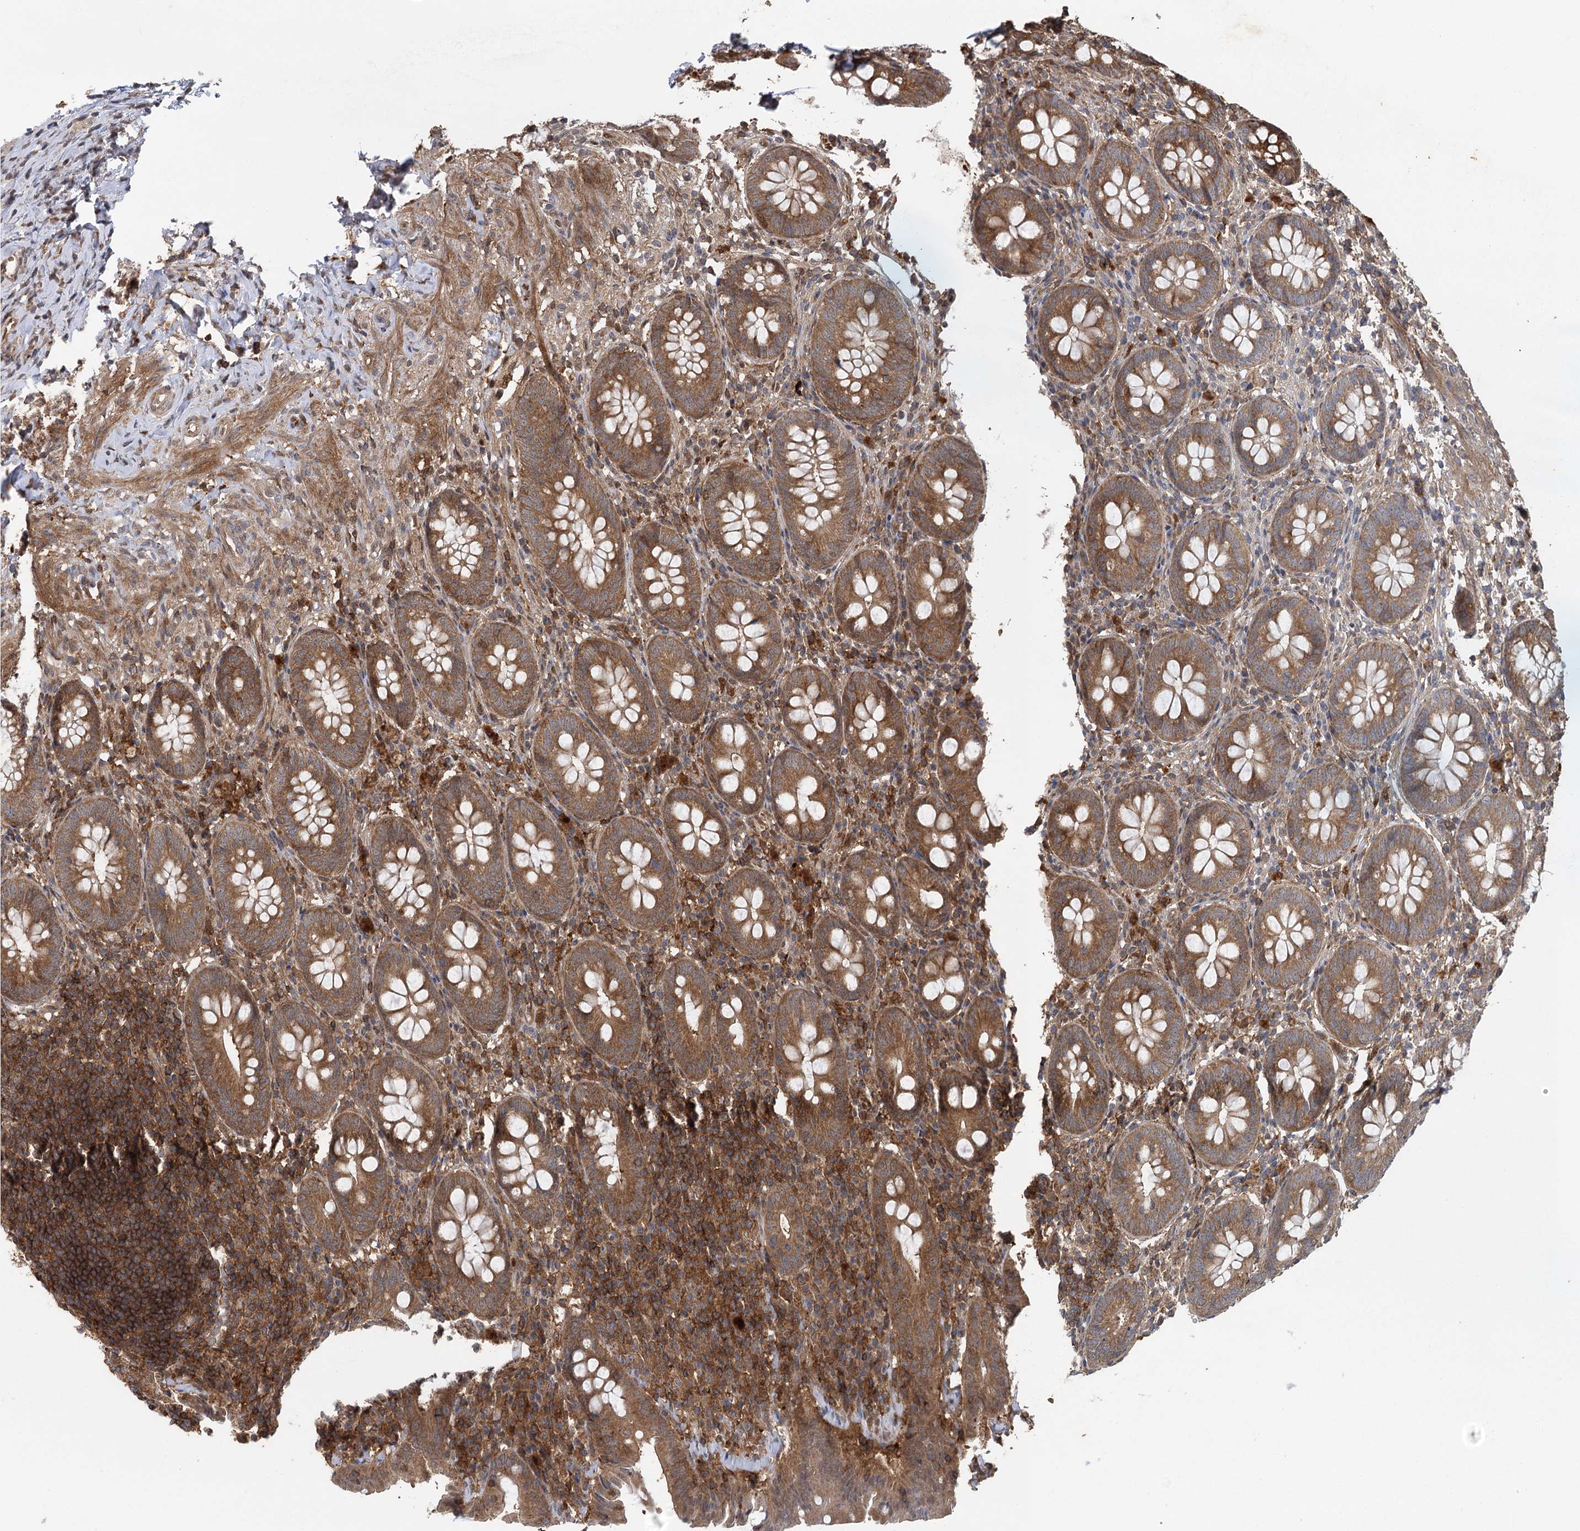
{"staining": {"intensity": "moderate", "quantity": ">75%", "location": "cytoplasmic/membranous"}, "tissue": "appendix", "cell_type": "Glandular cells", "image_type": "normal", "snomed": [{"axis": "morphology", "description": "Normal tissue, NOS"}, {"axis": "topography", "description": "Appendix"}], "caption": "Appendix stained with a brown dye reveals moderate cytoplasmic/membranous positive staining in approximately >75% of glandular cells.", "gene": "C12orf4", "patient": {"sex": "female", "age": 54}}